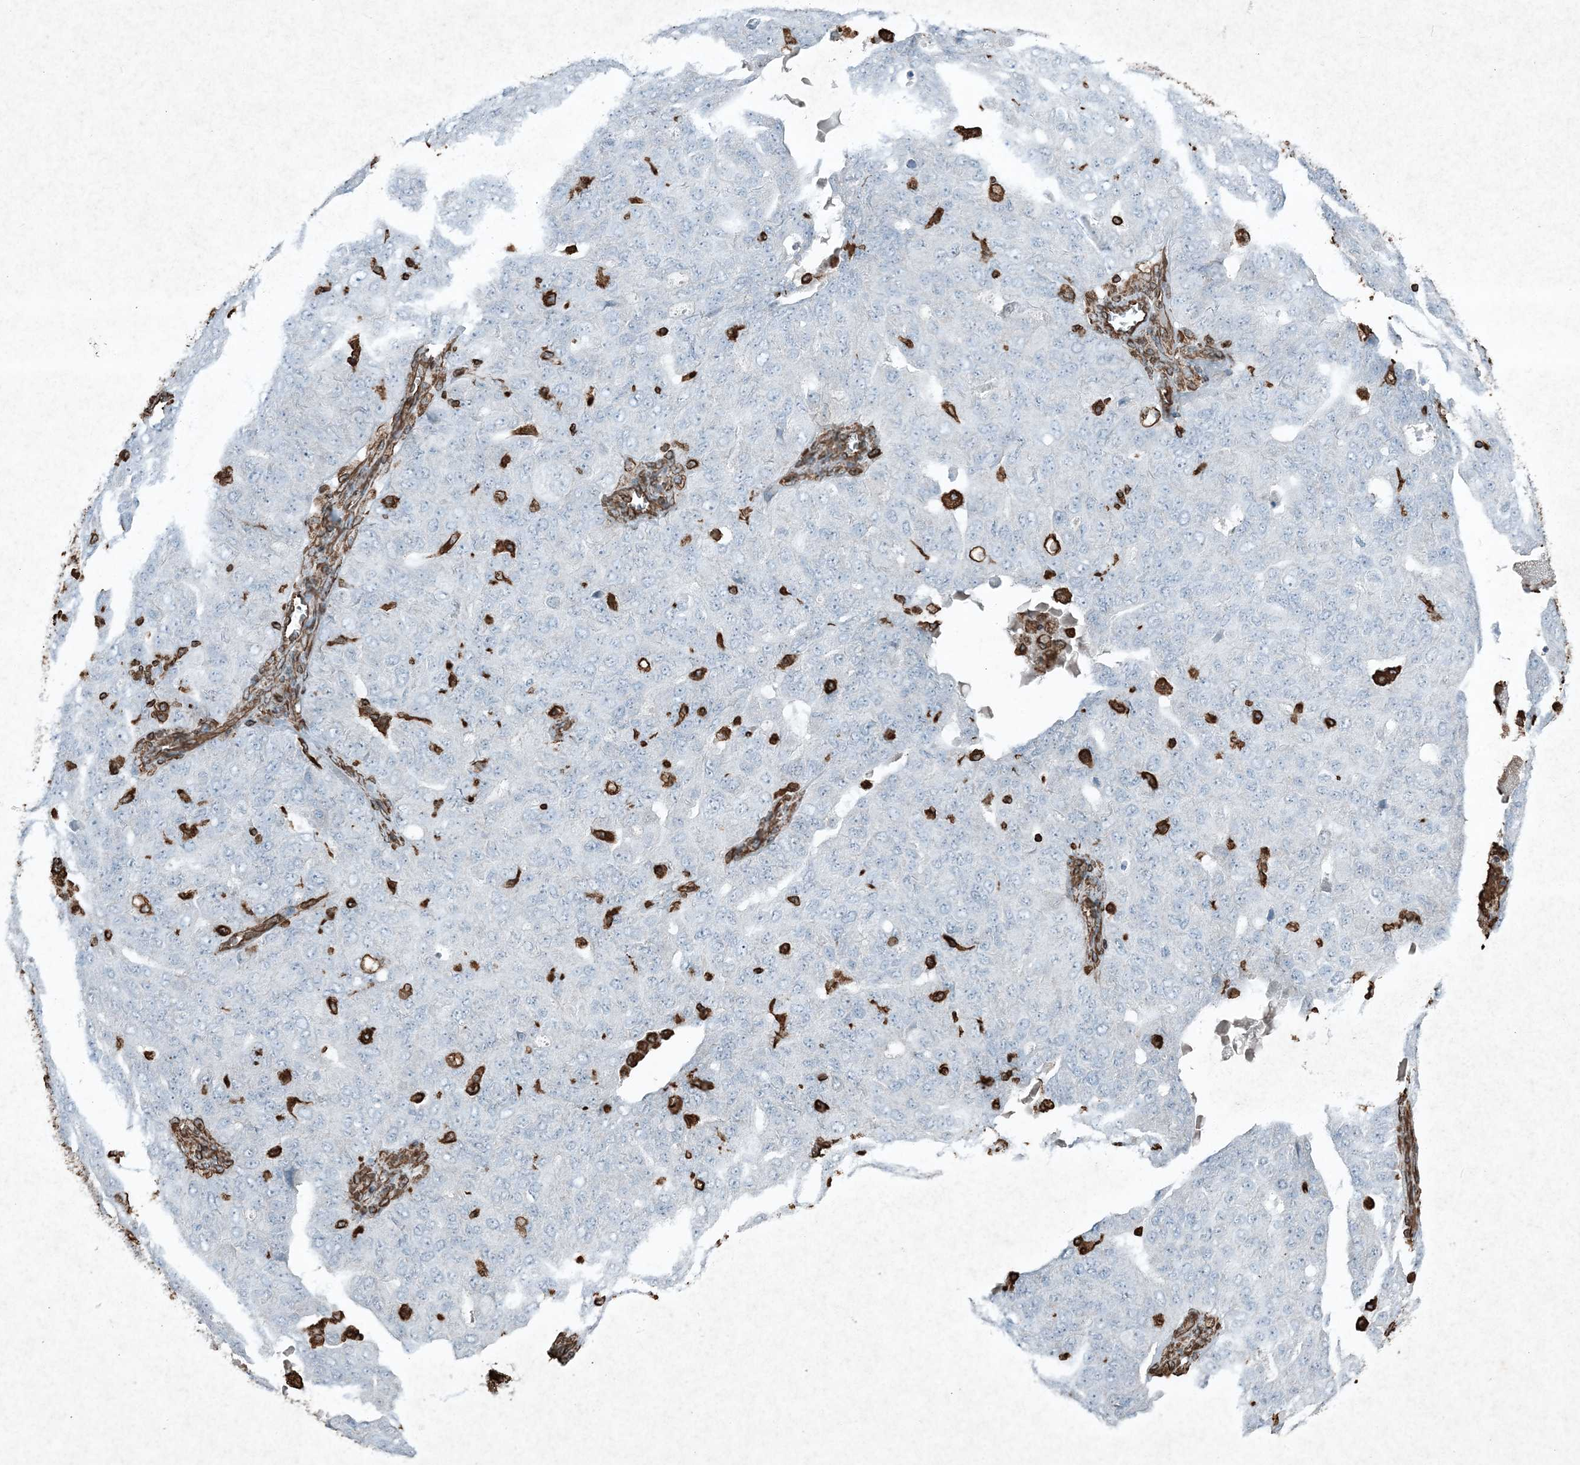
{"staining": {"intensity": "negative", "quantity": "none", "location": "none"}, "tissue": "ovarian cancer", "cell_type": "Tumor cells", "image_type": "cancer", "snomed": [{"axis": "morphology", "description": "Carcinoma, endometroid"}, {"axis": "topography", "description": "Ovary"}], "caption": "Tumor cells show no significant protein expression in ovarian endometroid carcinoma.", "gene": "RYK", "patient": {"sex": "female", "age": 62}}